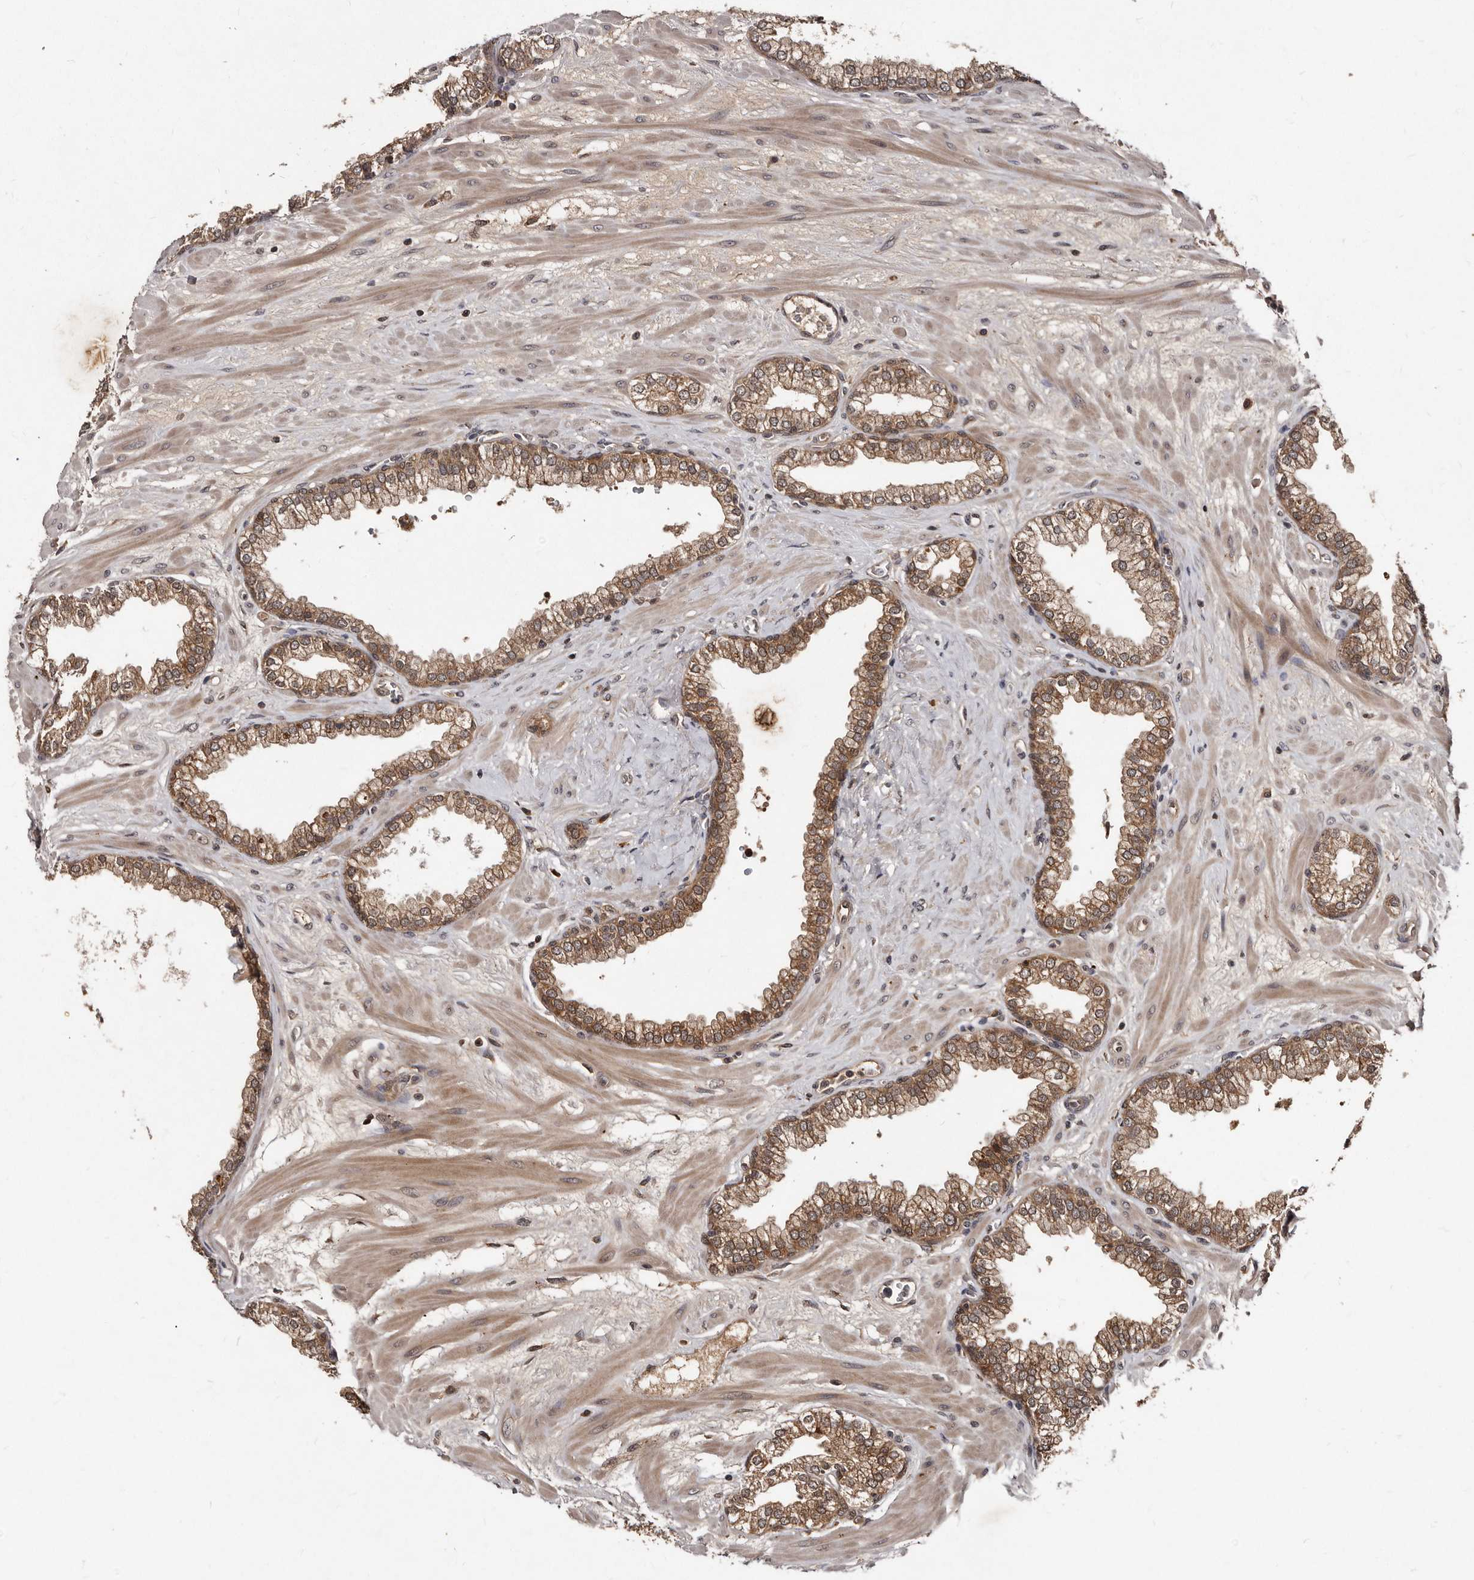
{"staining": {"intensity": "moderate", "quantity": ">75%", "location": "cytoplasmic/membranous"}, "tissue": "prostate", "cell_type": "Glandular cells", "image_type": "normal", "snomed": [{"axis": "morphology", "description": "Normal tissue, NOS"}, {"axis": "morphology", "description": "Urothelial carcinoma, Low grade"}, {"axis": "topography", "description": "Urinary bladder"}, {"axis": "topography", "description": "Prostate"}], "caption": "Human prostate stained with a brown dye shows moderate cytoplasmic/membranous positive positivity in approximately >75% of glandular cells.", "gene": "PMVK", "patient": {"sex": "male", "age": 60}}